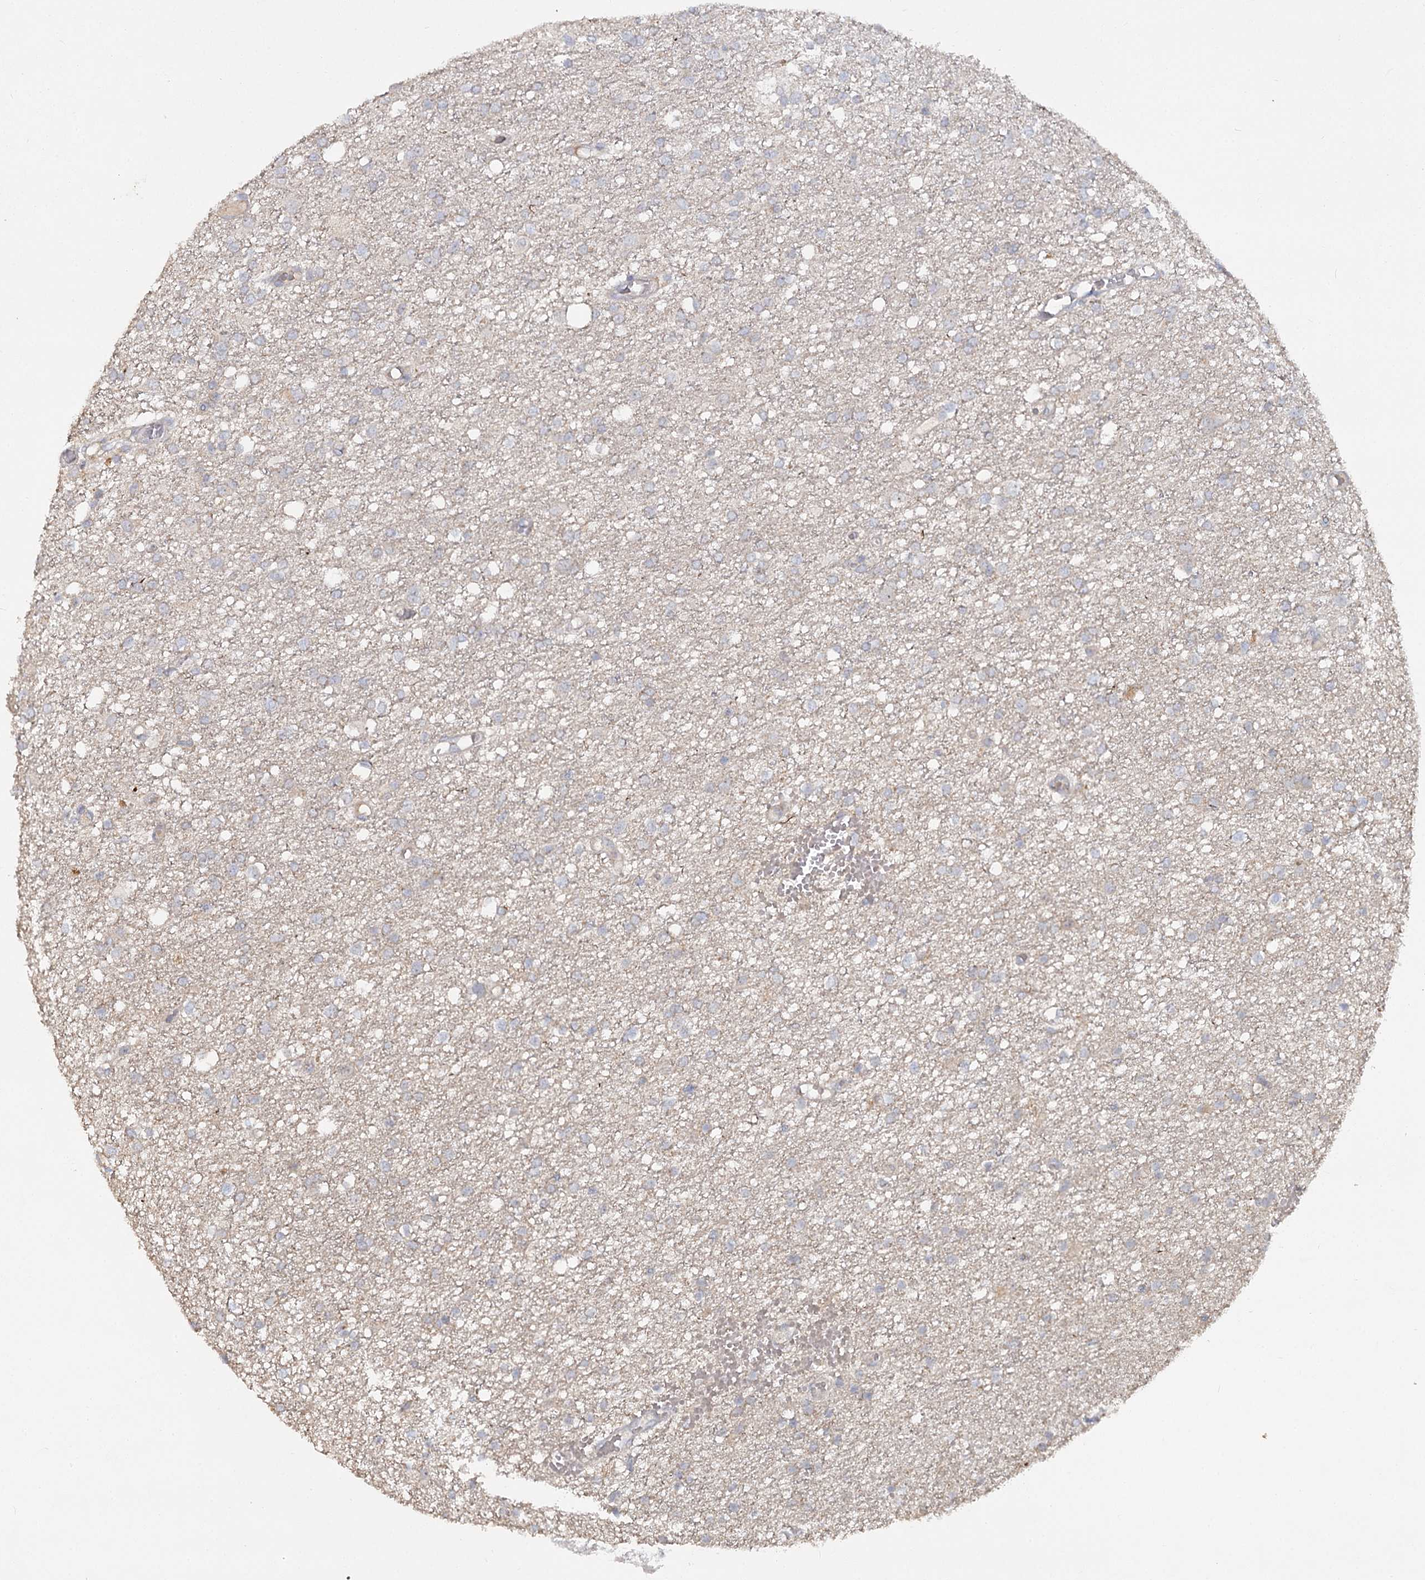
{"staining": {"intensity": "negative", "quantity": "none", "location": "none"}, "tissue": "glioma", "cell_type": "Tumor cells", "image_type": "cancer", "snomed": [{"axis": "morphology", "description": "Glioma, malignant, High grade"}, {"axis": "topography", "description": "Brain"}], "caption": "Tumor cells show no significant protein staining in malignant glioma (high-grade).", "gene": "ANGPTL5", "patient": {"sex": "female", "age": 59}}